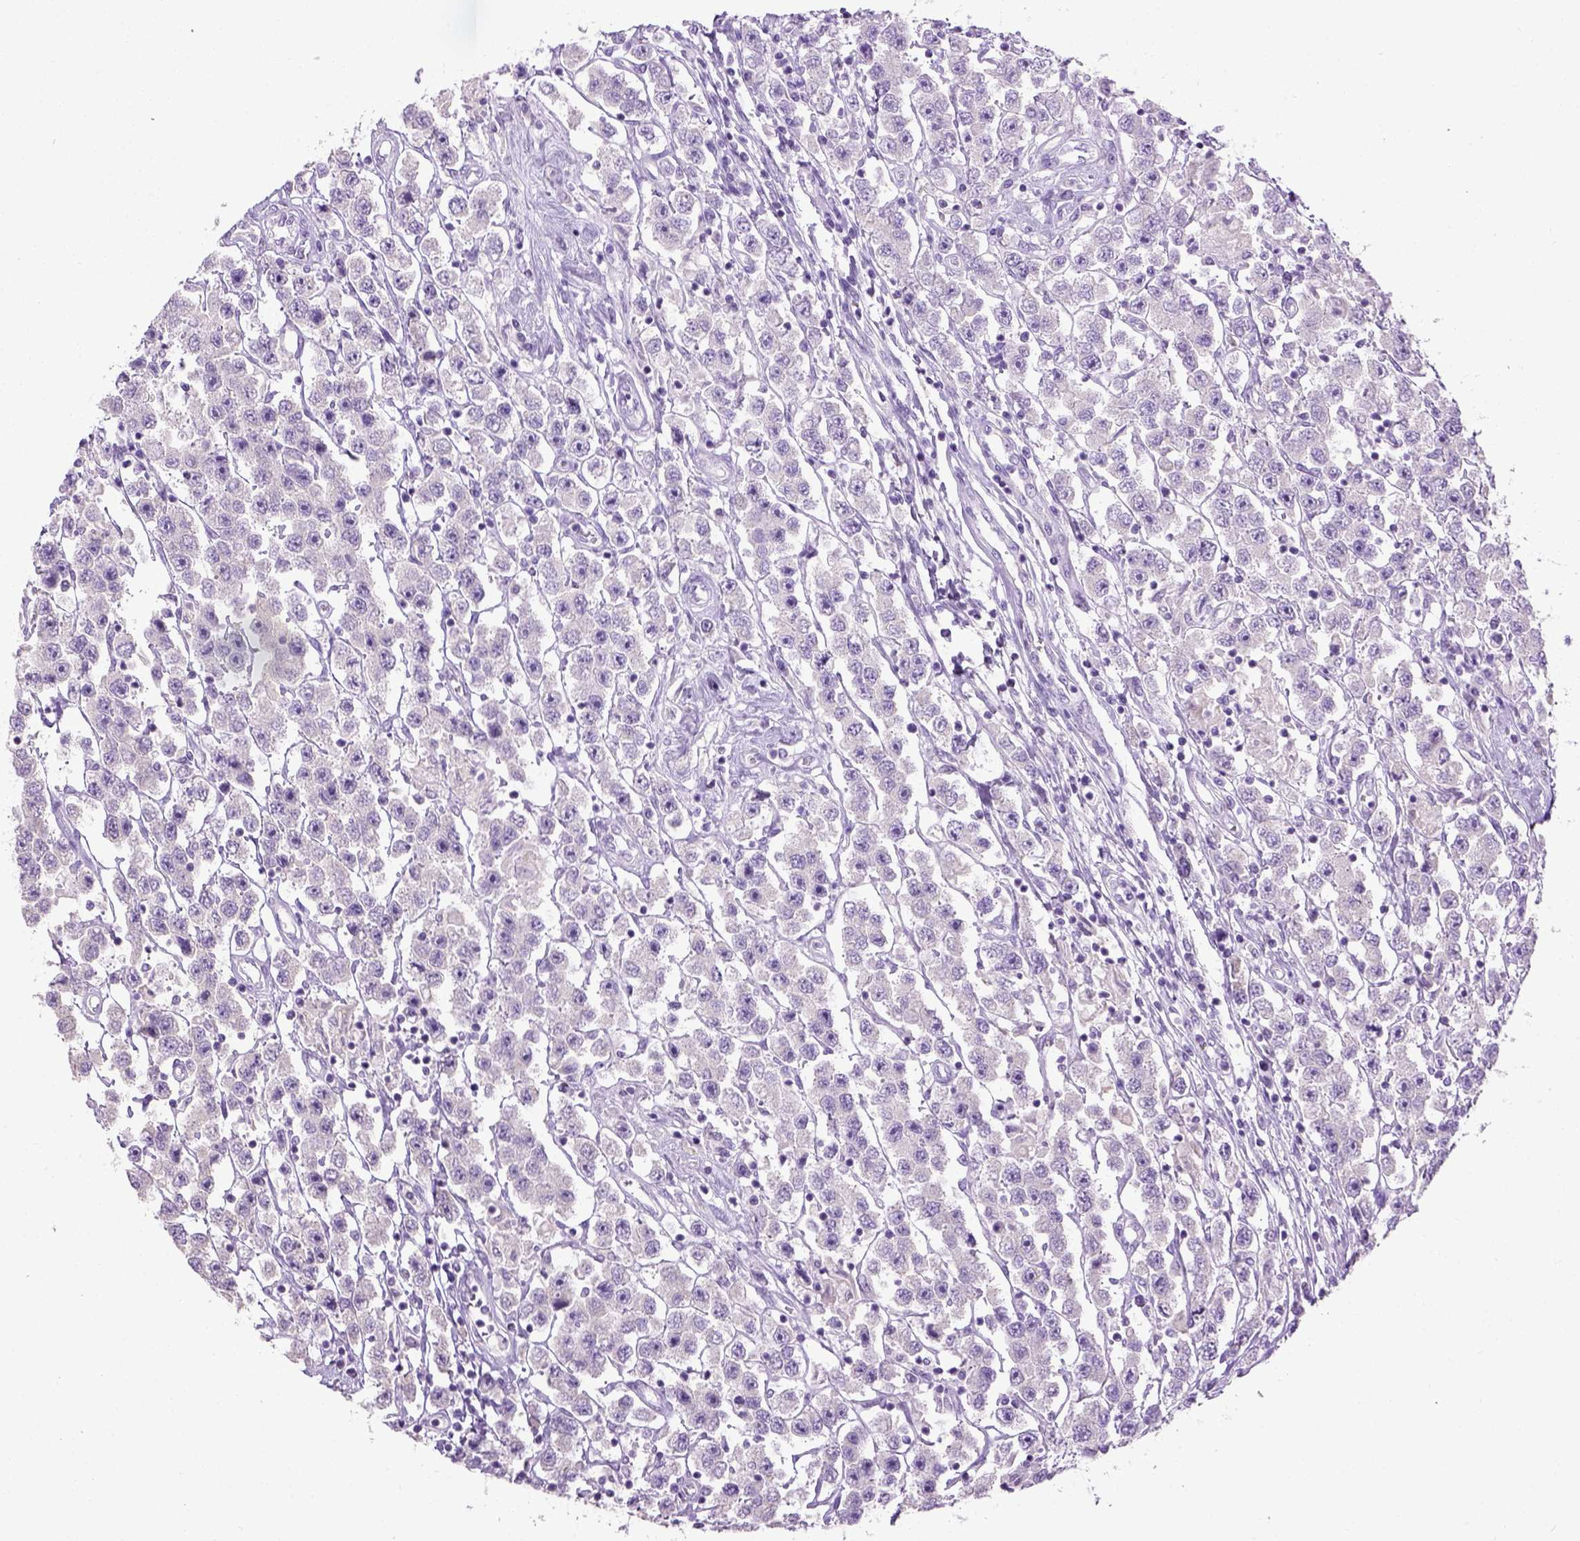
{"staining": {"intensity": "negative", "quantity": "none", "location": "none"}, "tissue": "testis cancer", "cell_type": "Tumor cells", "image_type": "cancer", "snomed": [{"axis": "morphology", "description": "Seminoma, NOS"}, {"axis": "topography", "description": "Testis"}], "caption": "Photomicrograph shows no protein staining in tumor cells of testis cancer tissue.", "gene": "CYP24A1", "patient": {"sex": "male", "age": 45}}